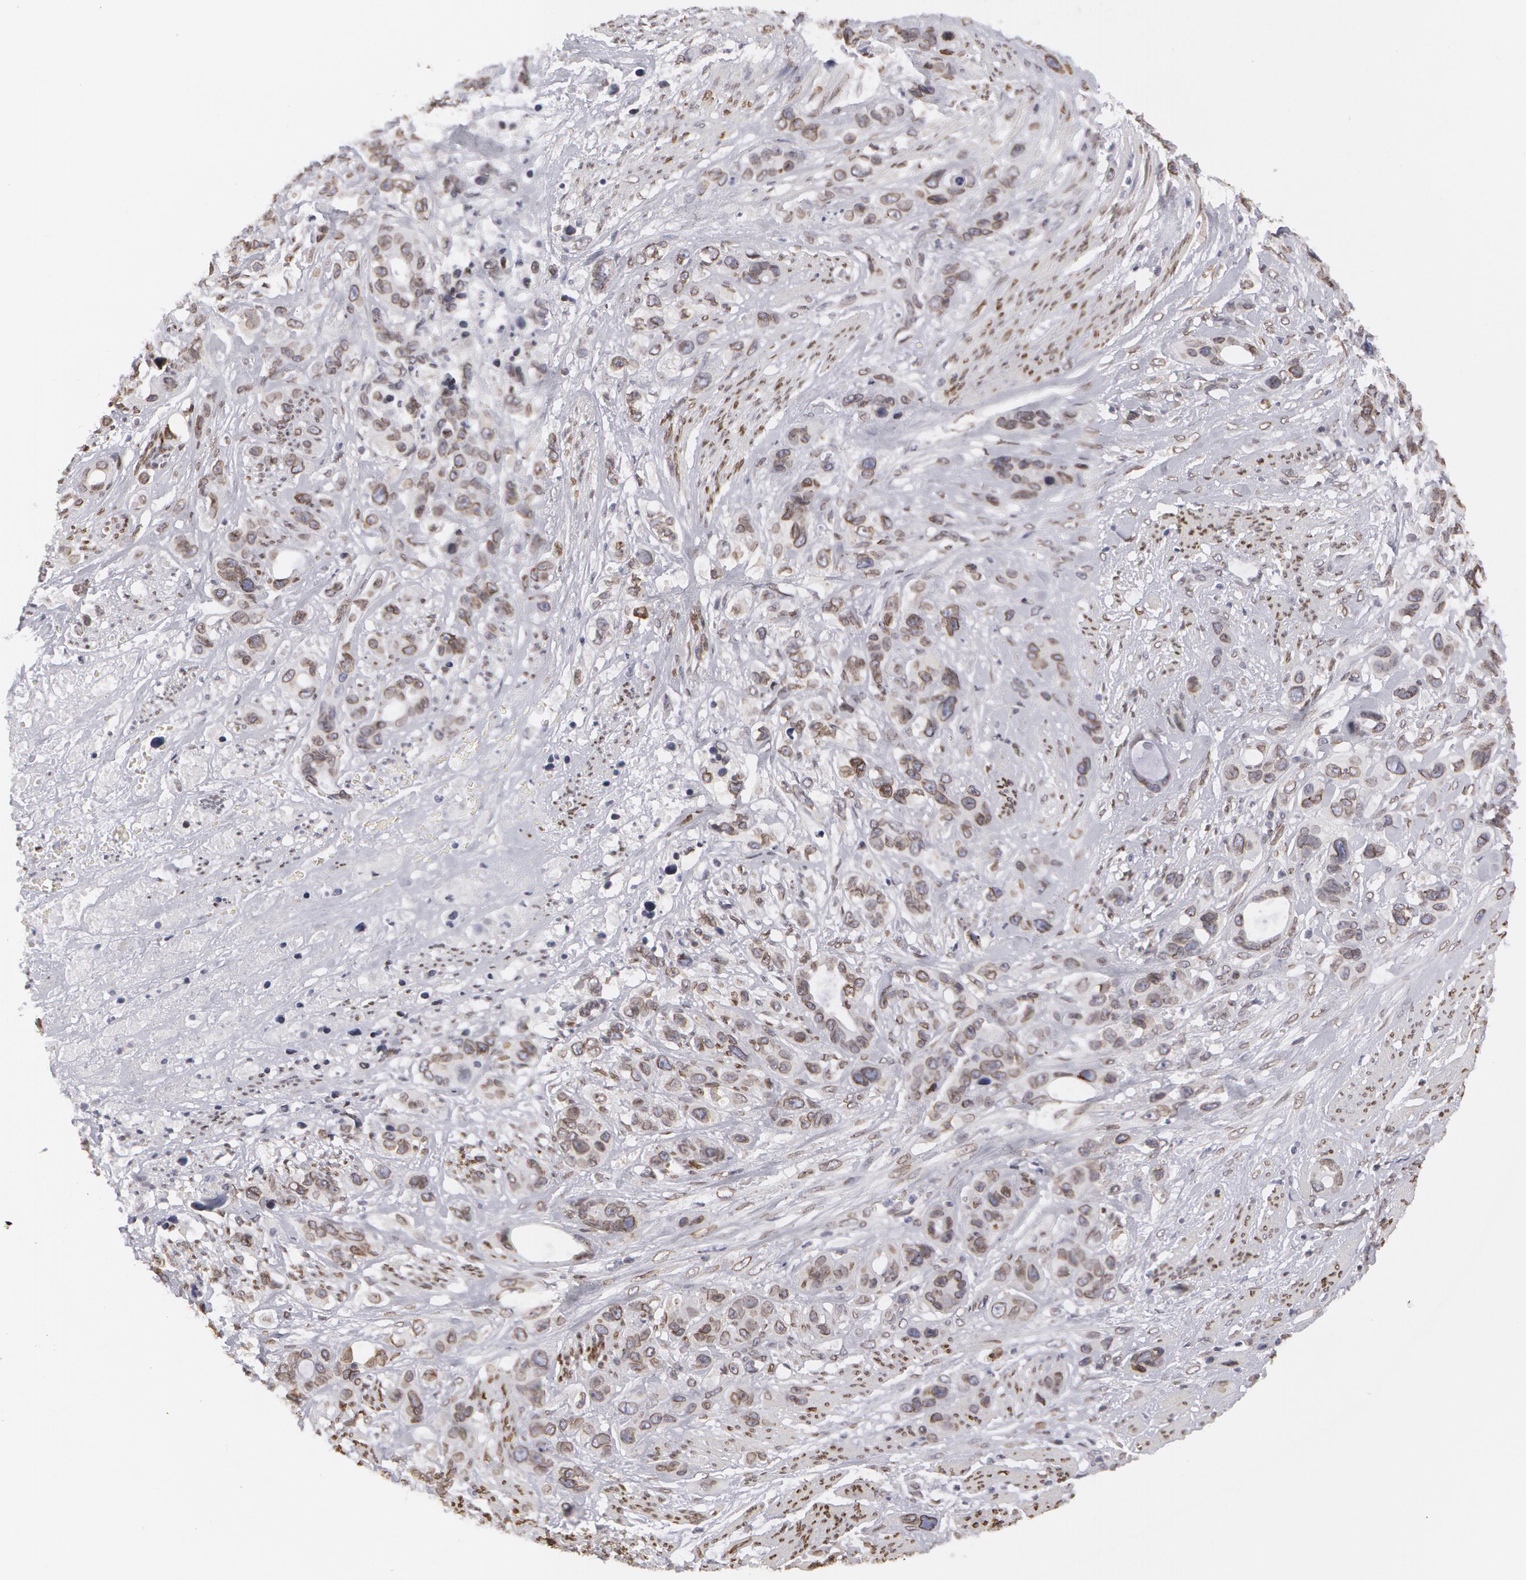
{"staining": {"intensity": "weak", "quantity": "25%-75%", "location": "nuclear"}, "tissue": "stomach cancer", "cell_type": "Tumor cells", "image_type": "cancer", "snomed": [{"axis": "morphology", "description": "Adenocarcinoma, NOS"}, {"axis": "topography", "description": "Stomach, upper"}], "caption": "Stomach cancer stained with a brown dye exhibits weak nuclear positive expression in approximately 25%-75% of tumor cells.", "gene": "EMD", "patient": {"sex": "male", "age": 47}}